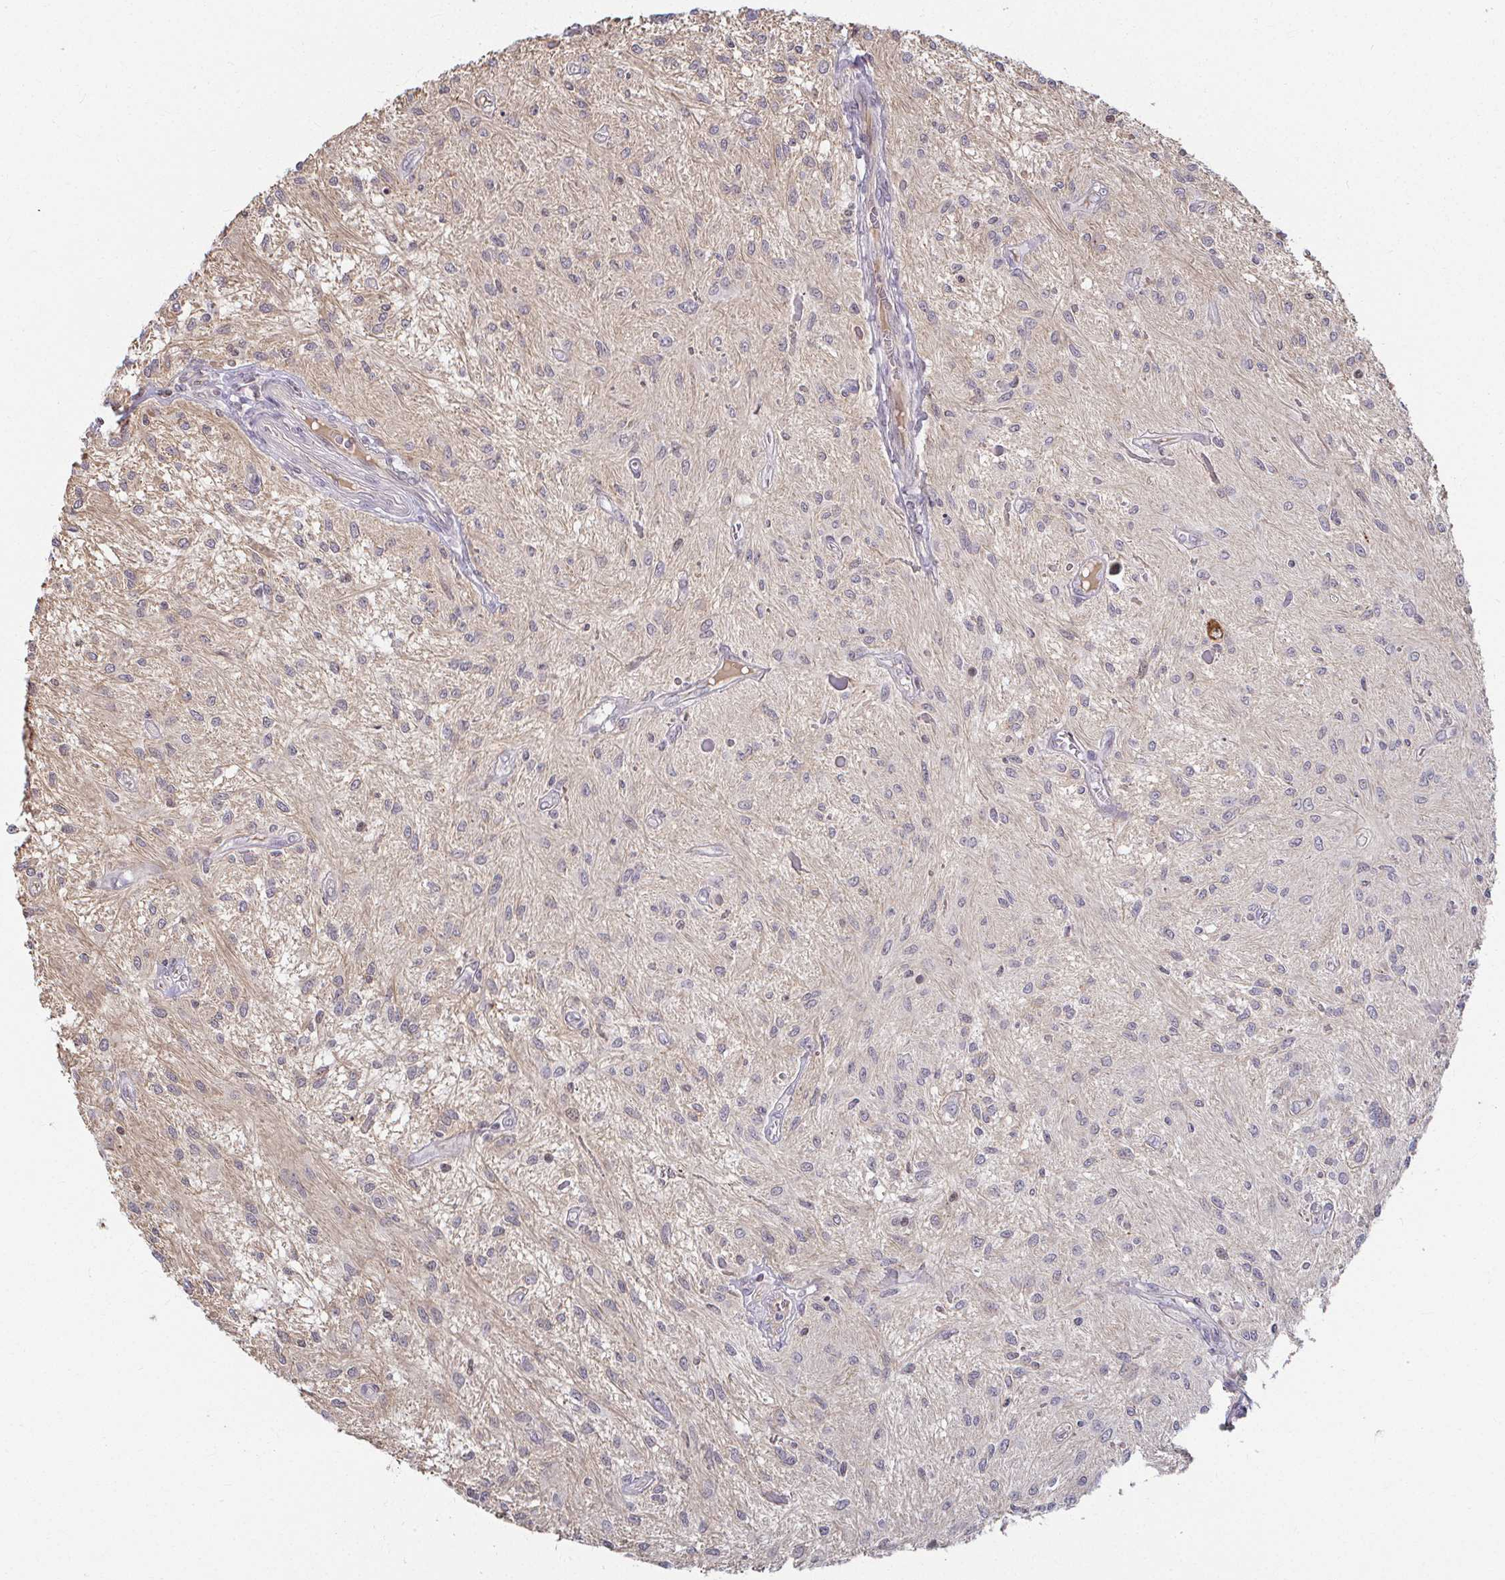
{"staining": {"intensity": "negative", "quantity": "none", "location": "none"}, "tissue": "glioma", "cell_type": "Tumor cells", "image_type": "cancer", "snomed": [{"axis": "morphology", "description": "Glioma, malignant, Low grade"}, {"axis": "topography", "description": "Cerebellum"}], "caption": "This is an immunohistochemistry (IHC) histopathology image of glioma. There is no positivity in tumor cells.", "gene": "ANK3", "patient": {"sex": "female", "age": 14}}